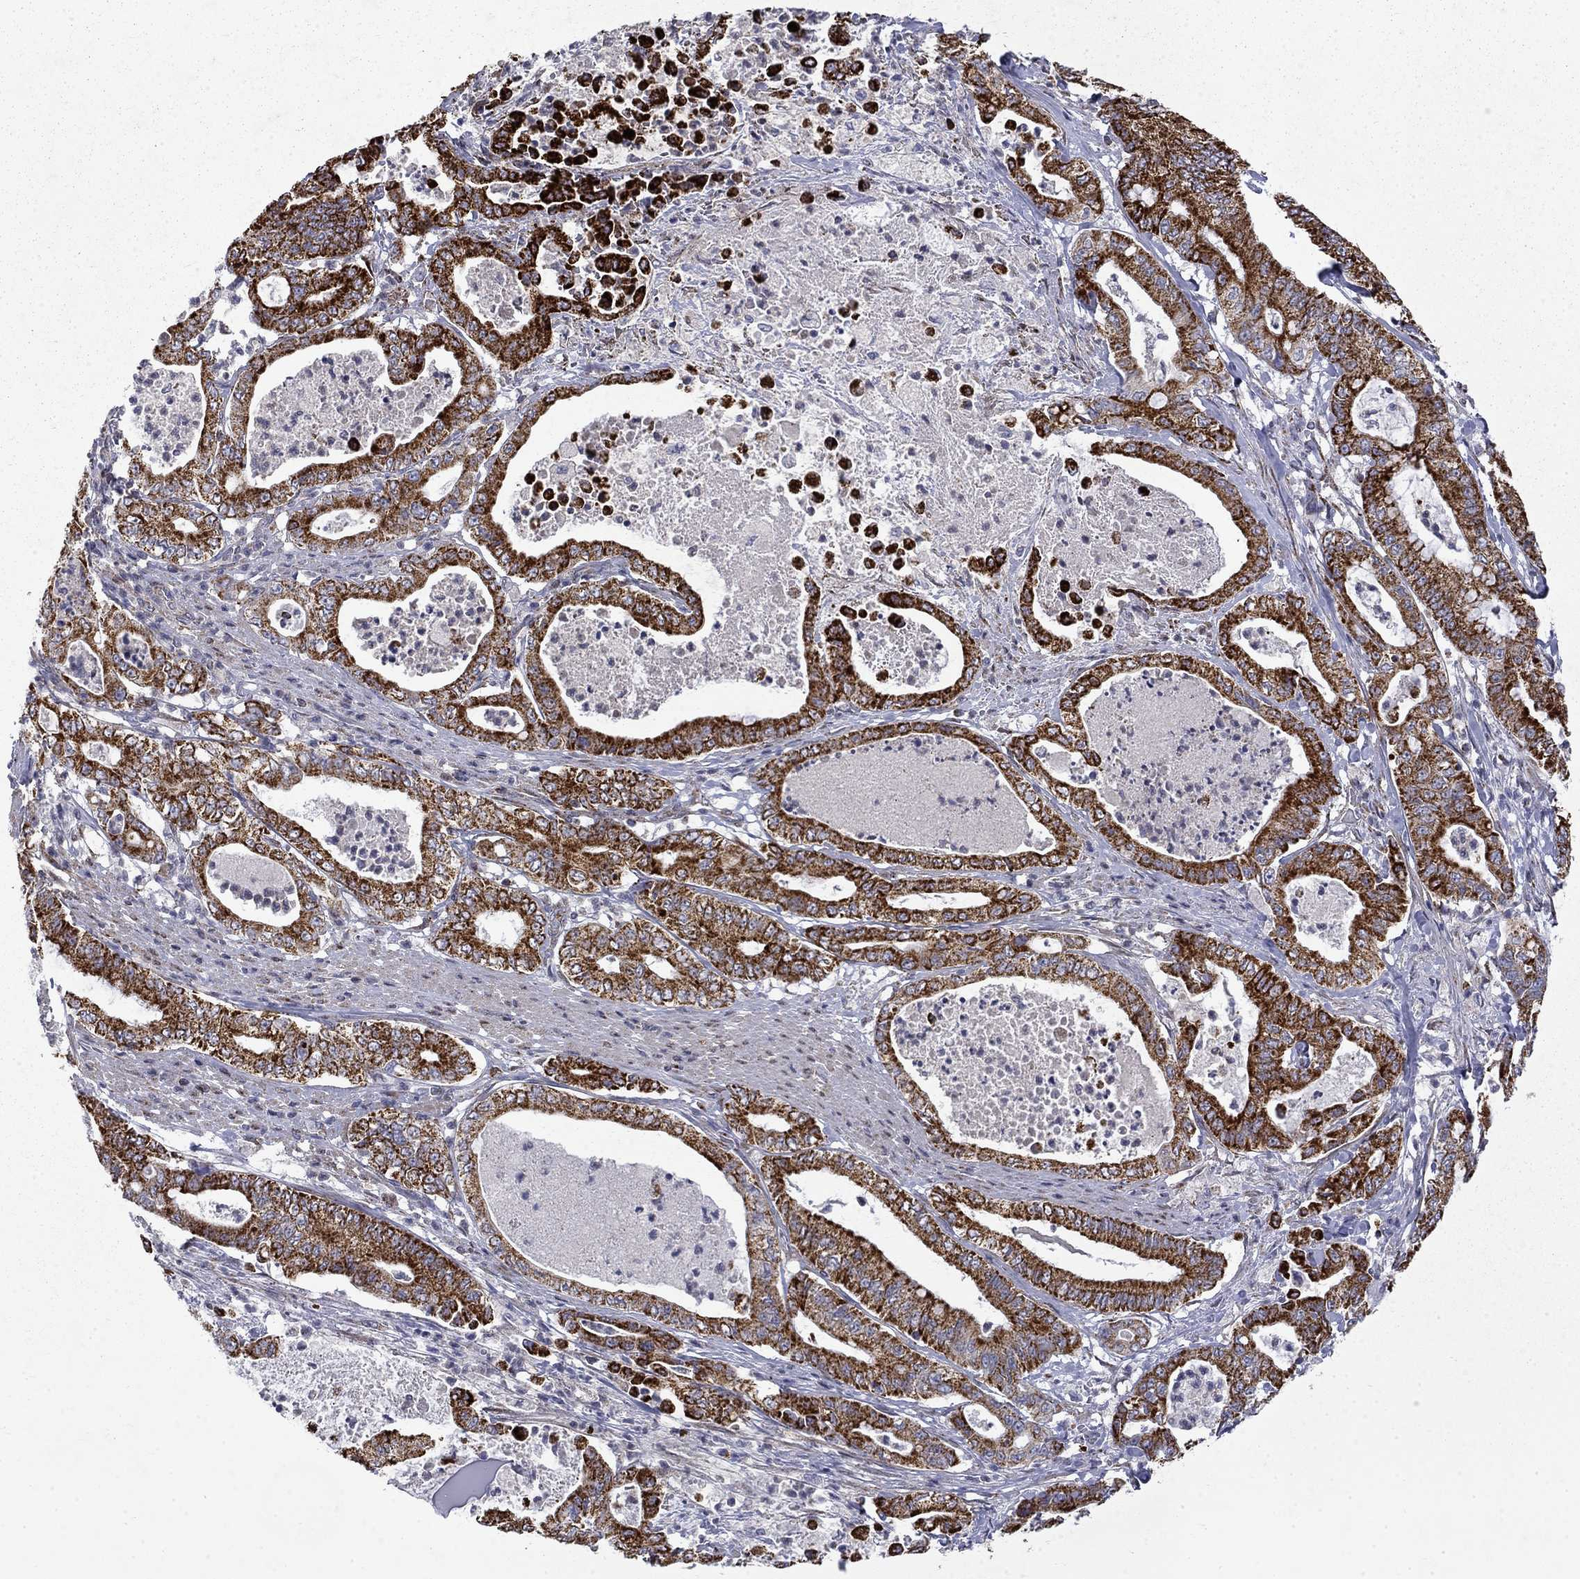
{"staining": {"intensity": "strong", "quantity": ">75%", "location": "cytoplasmic/membranous"}, "tissue": "pancreatic cancer", "cell_type": "Tumor cells", "image_type": "cancer", "snomed": [{"axis": "morphology", "description": "Adenocarcinoma, NOS"}, {"axis": "topography", "description": "Pancreas"}], "caption": "Protein staining by immunohistochemistry reveals strong cytoplasmic/membranous positivity in about >75% of tumor cells in pancreatic cancer (adenocarcinoma). The staining was performed using DAB (3,3'-diaminobenzidine) to visualize the protein expression in brown, while the nuclei were stained in blue with hematoxylin (Magnification: 20x).", "gene": "PCBP3", "patient": {"sex": "male", "age": 71}}